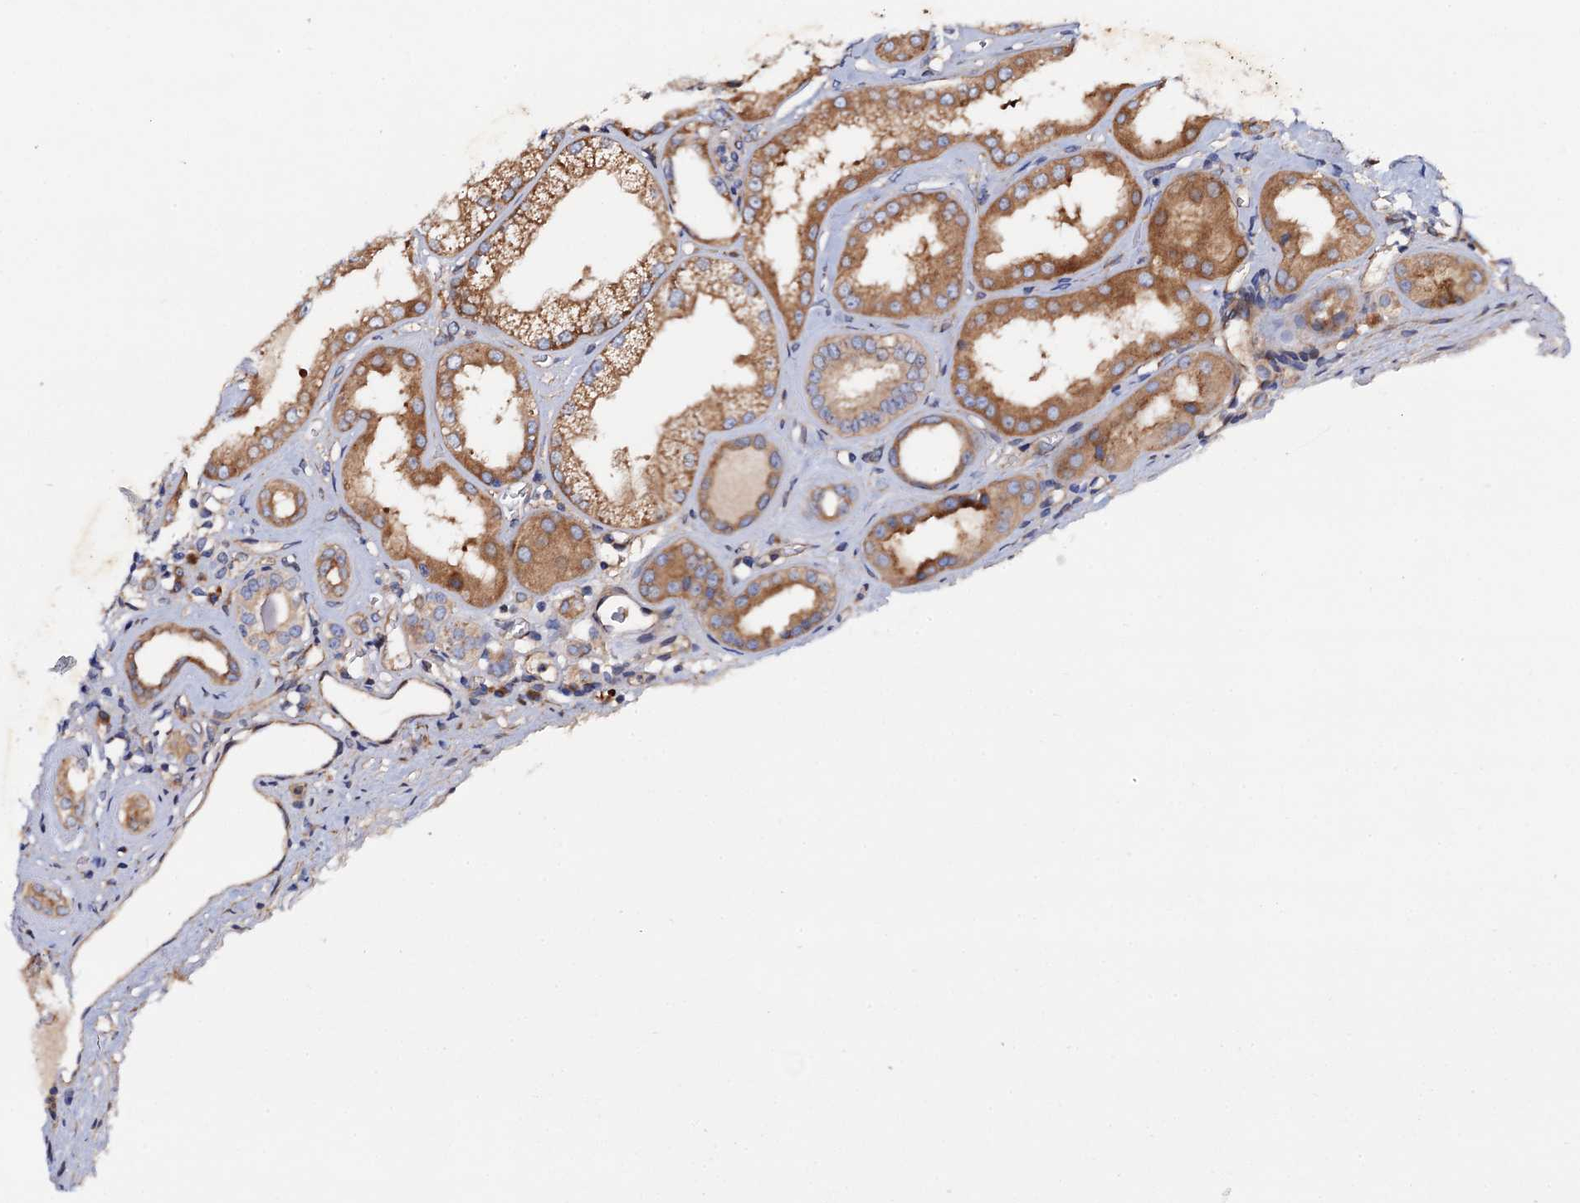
{"staining": {"intensity": "moderate", "quantity": ">75%", "location": "cytoplasmic/membranous"}, "tissue": "kidney", "cell_type": "Cells in glomeruli", "image_type": "normal", "snomed": [{"axis": "morphology", "description": "Normal tissue, NOS"}, {"axis": "topography", "description": "Kidney"}], "caption": "This is an image of IHC staining of unremarkable kidney, which shows moderate expression in the cytoplasmic/membranous of cells in glomeruli.", "gene": "MRPL48", "patient": {"sex": "female", "age": 56}}